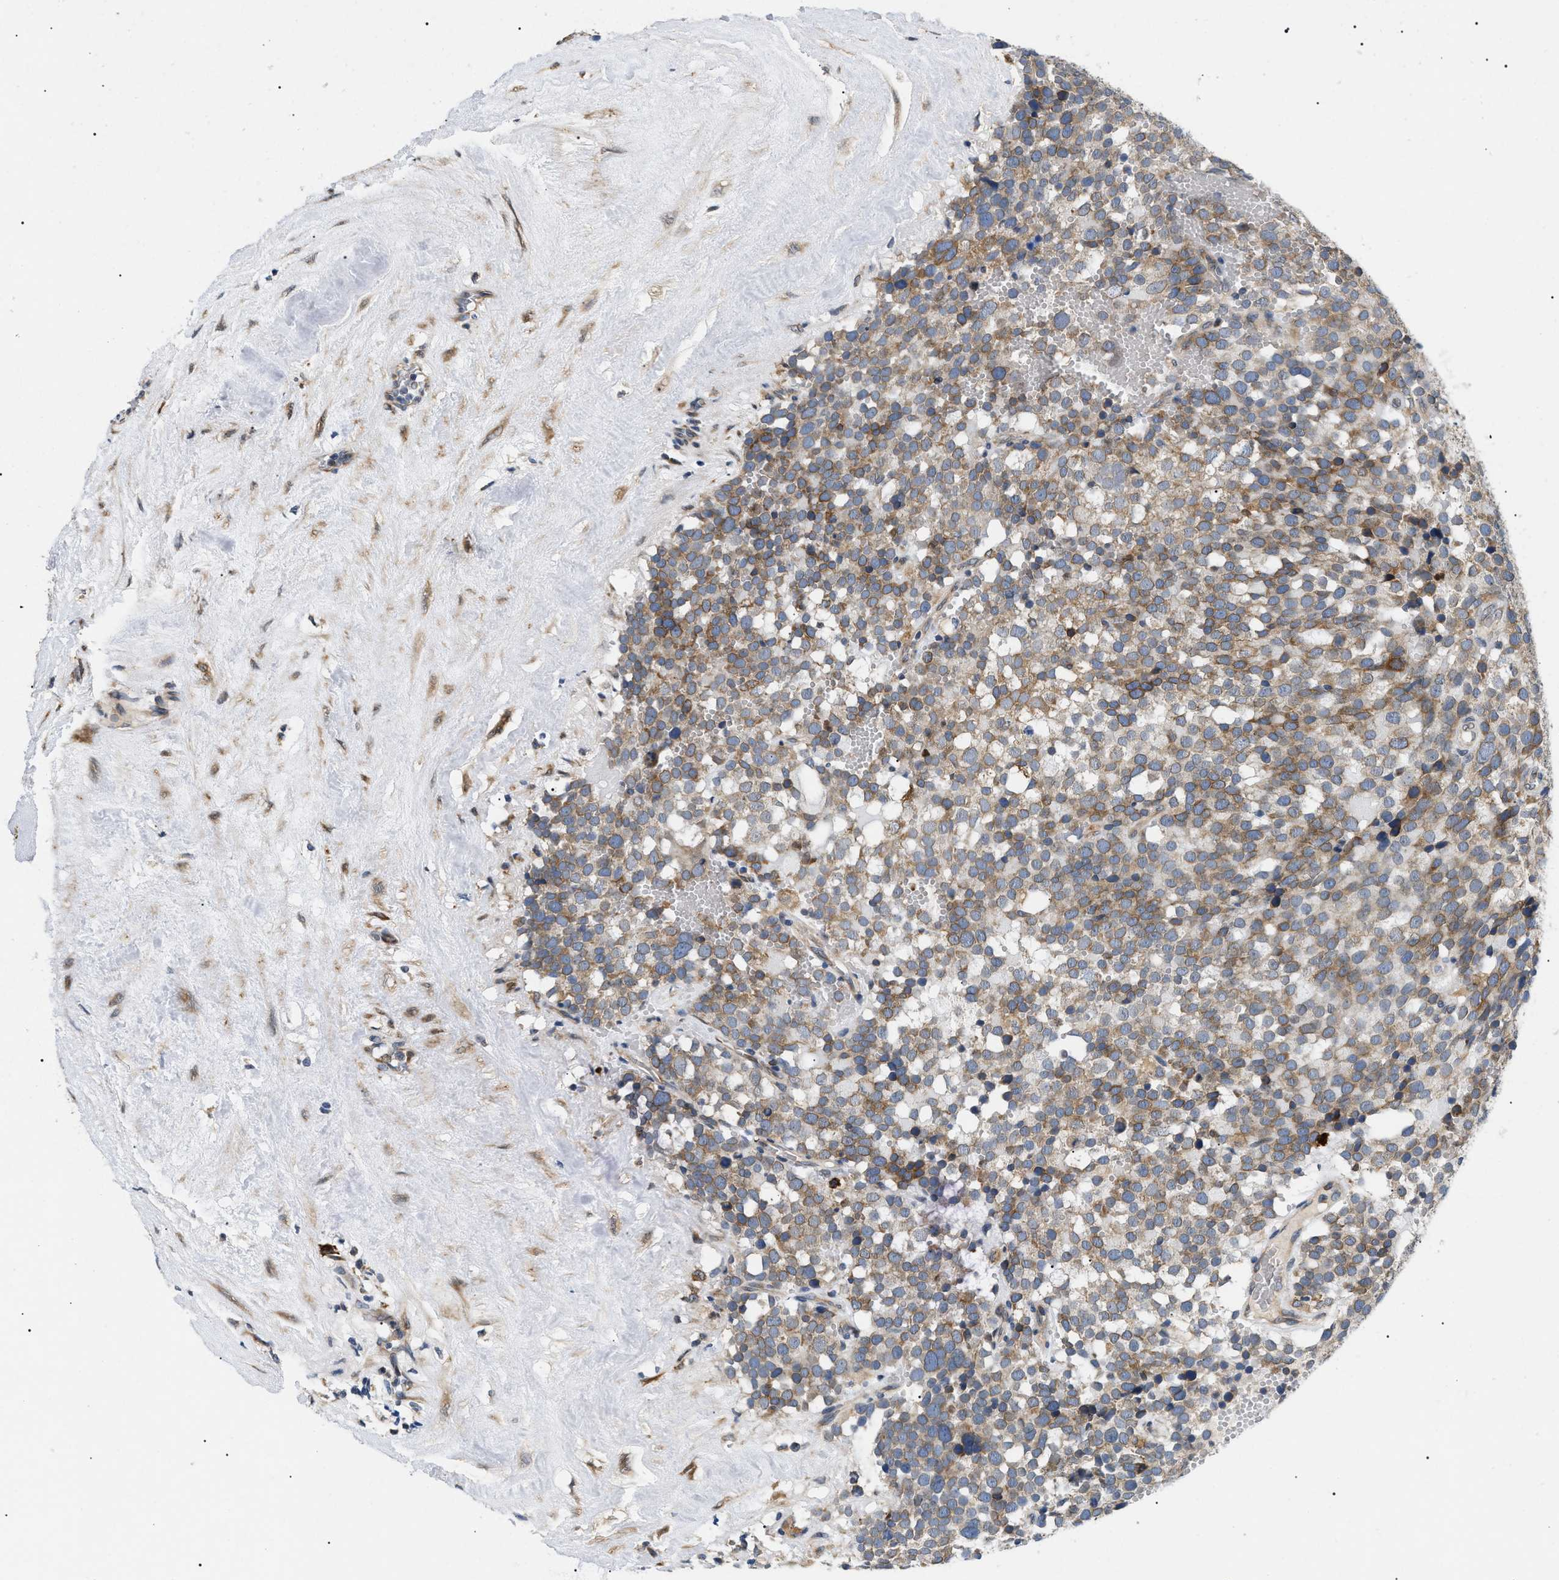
{"staining": {"intensity": "moderate", "quantity": "25%-75%", "location": "cytoplasmic/membranous"}, "tissue": "testis cancer", "cell_type": "Tumor cells", "image_type": "cancer", "snomed": [{"axis": "morphology", "description": "Seminoma, NOS"}, {"axis": "topography", "description": "Testis"}], "caption": "About 25%-75% of tumor cells in seminoma (testis) reveal moderate cytoplasmic/membranous protein staining as visualized by brown immunohistochemical staining.", "gene": "DERL1", "patient": {"sex": "male", "age": 71}}